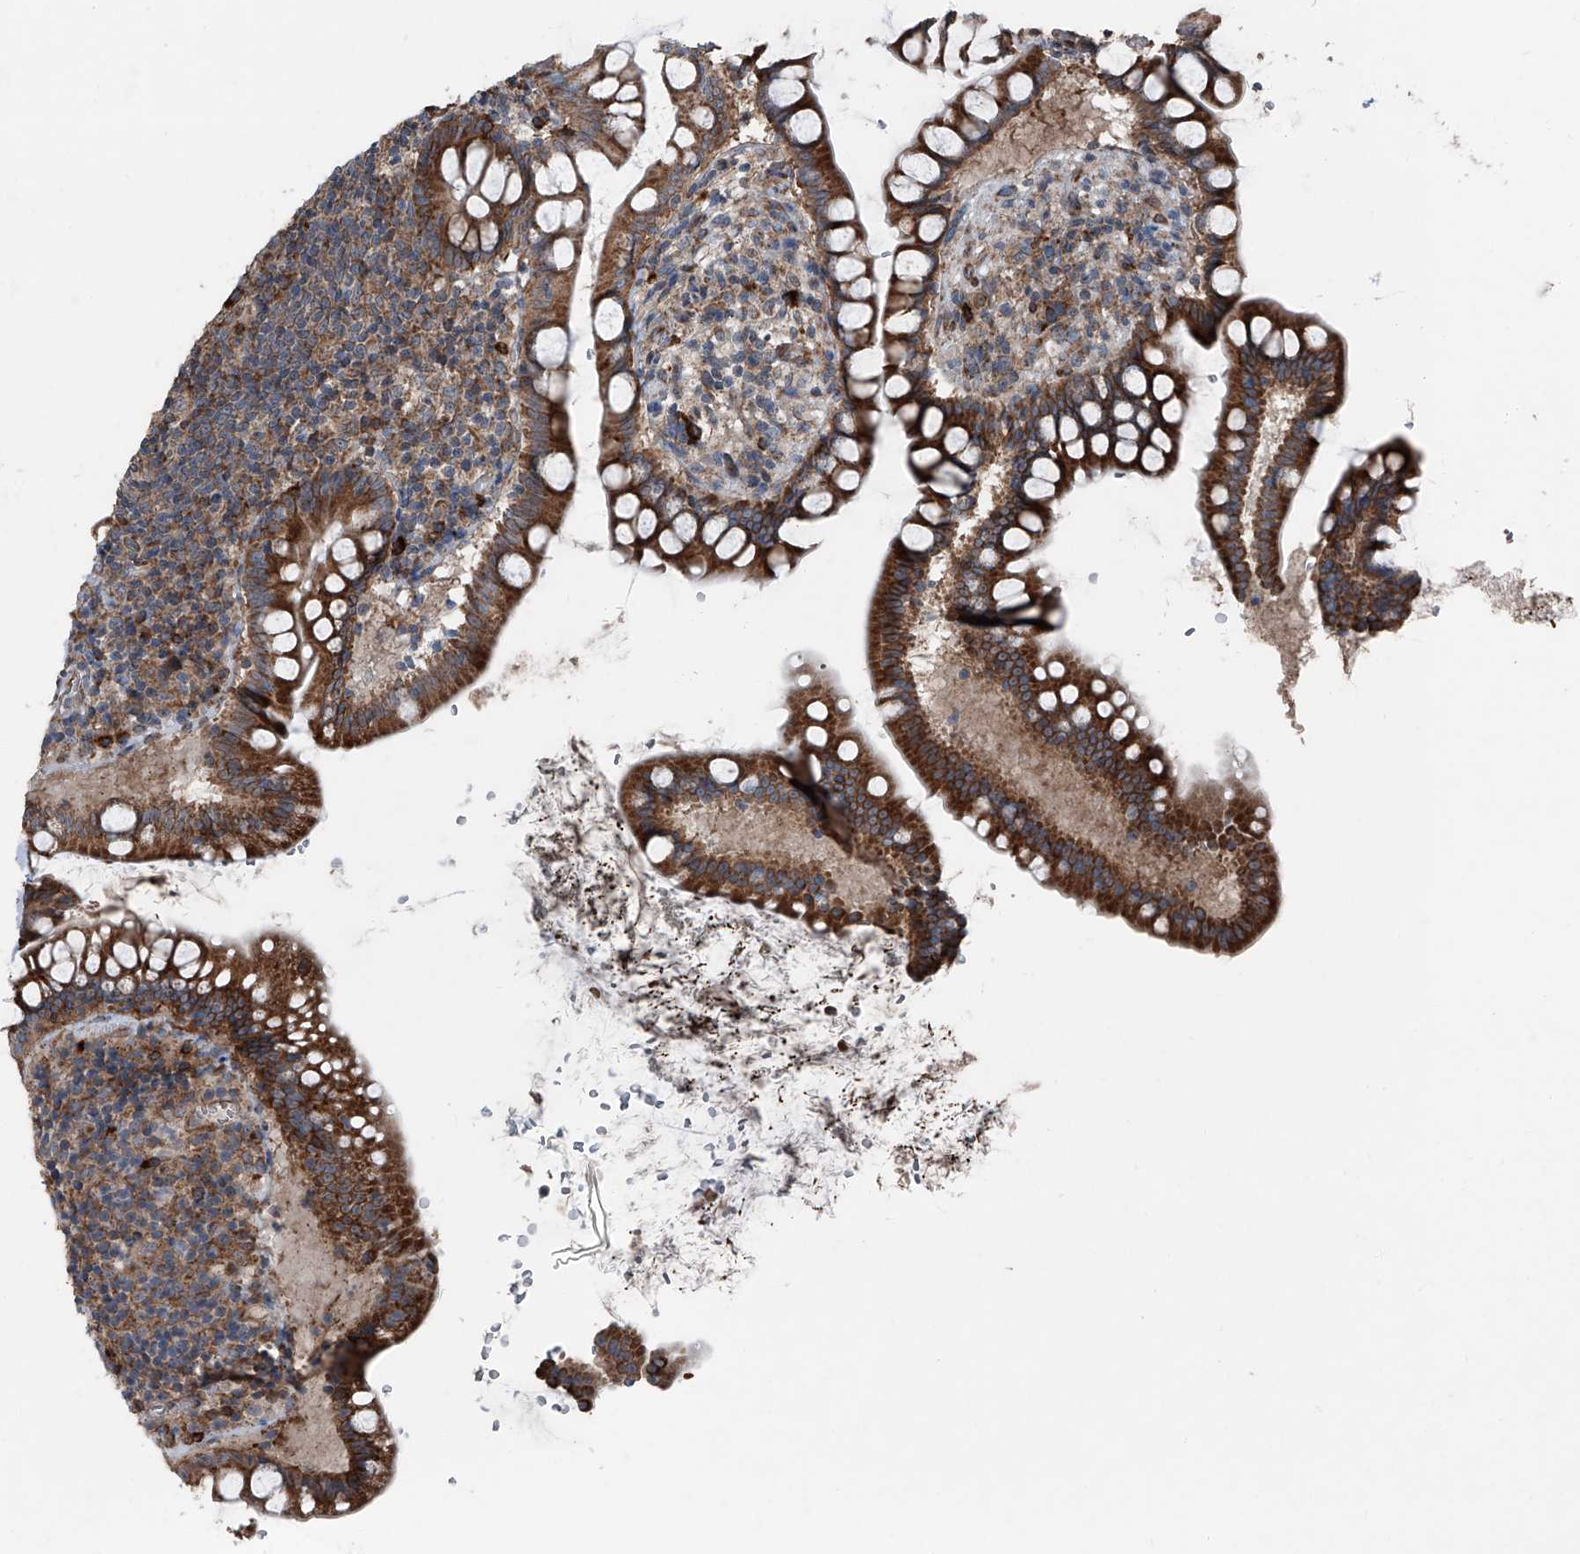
{"staining": {"intensity": "strong", "quantity": ">75%", "location": "cytoplasmic/membranous"}, "tissue": "small intestine", "cell_type": "Glandular cells", "image_type": "normal", "snomed": [{"axis": "morphology", "description": "Normal tissue, NOS"}, {"axis": "topography", "description": "Small intestine"}], "caption": "Immunohistochemistry (IHC) of unremarkable human small intestine displays high levels of strong cytoplasmic/membranous expression in about >75% of glandular cells.", "gene": "LIMK1", "patient": {"sex": "female", "age": 84}}